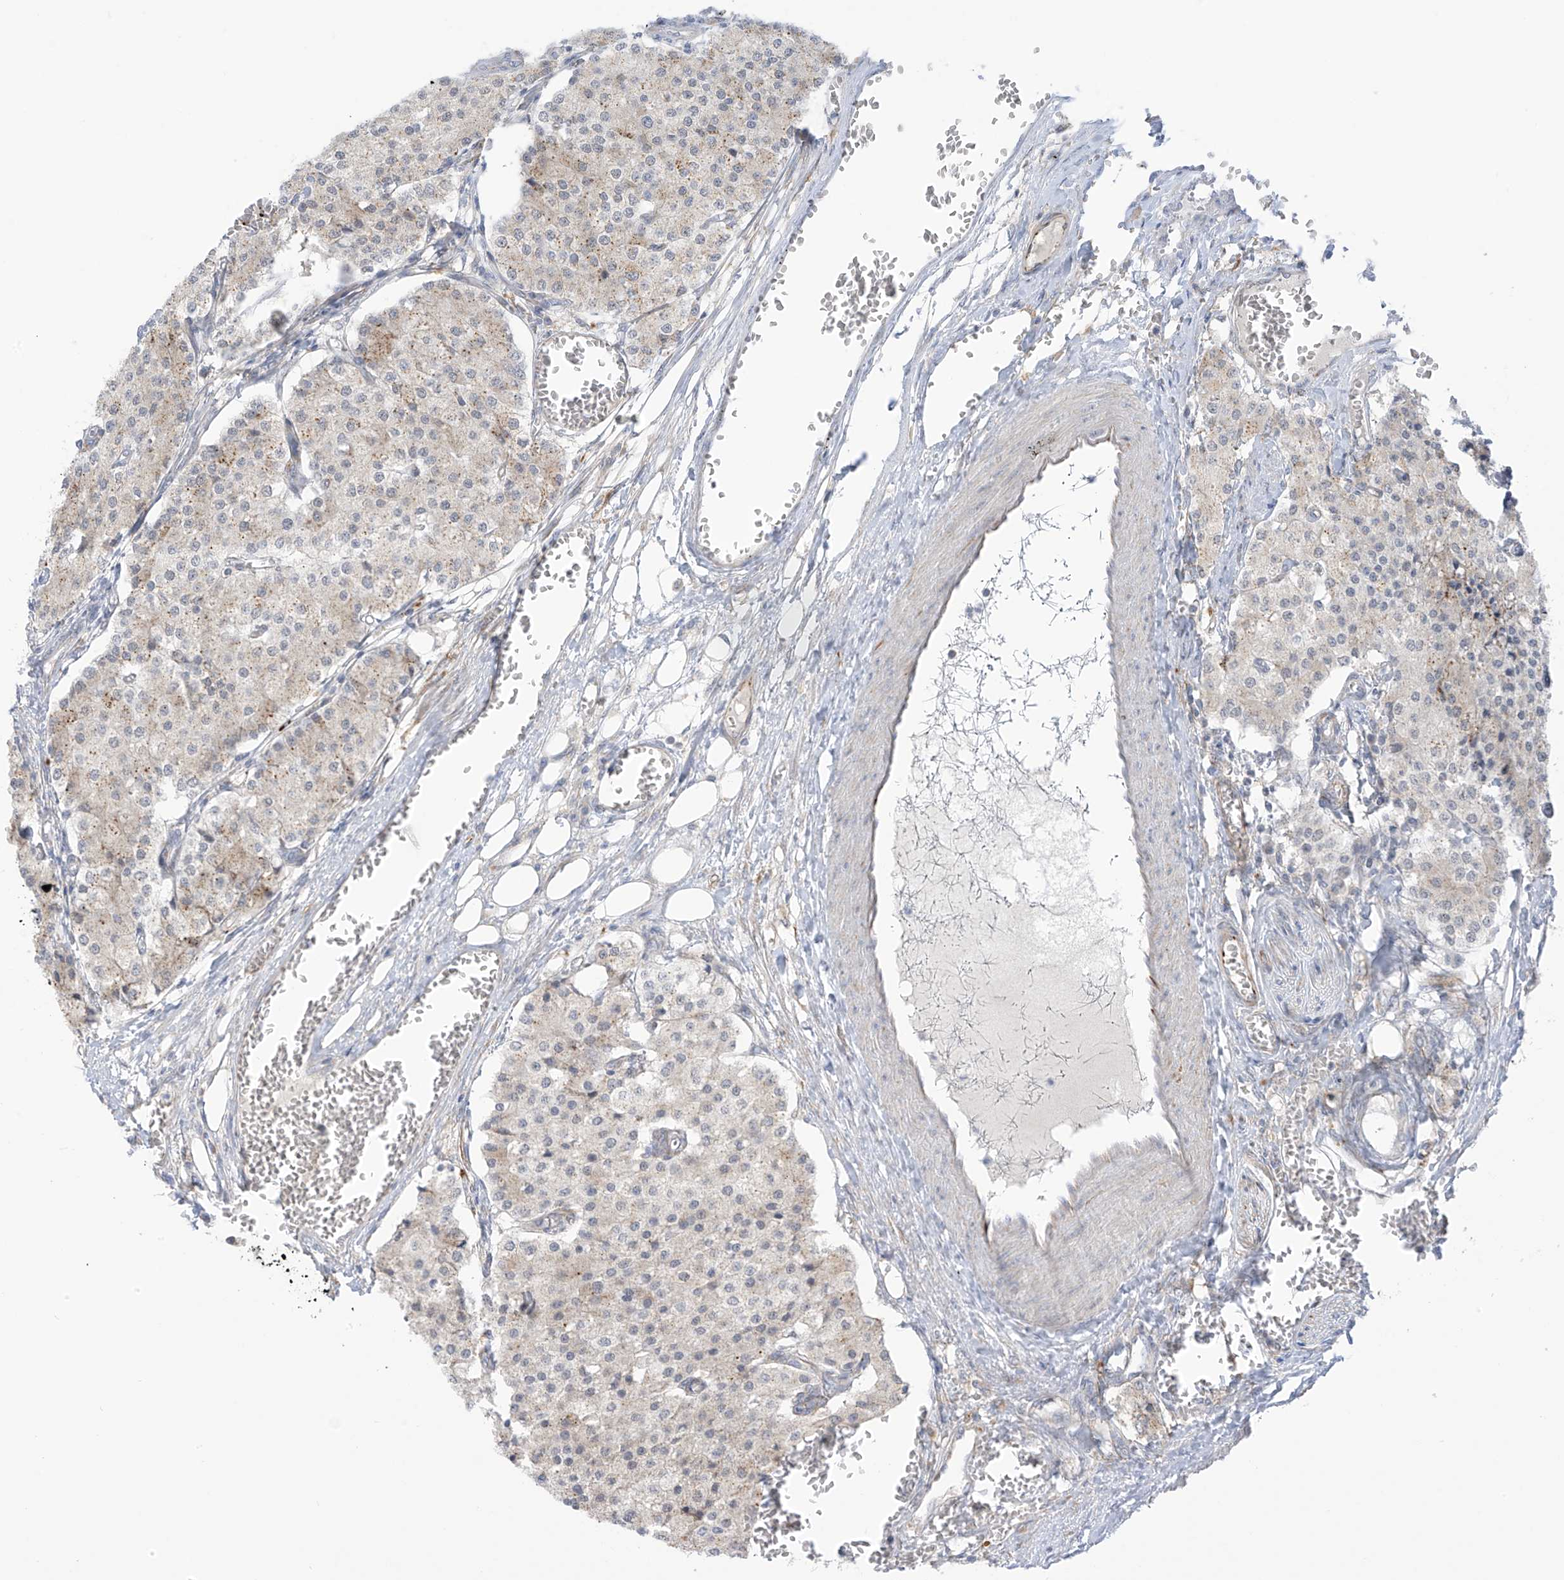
{"staining": {"intensity": "weak", "quantity": "<25%", "location": "cytoplasmic/membranous"}, "tissue": "carcinoid", "cell_type": "Tumor cells", "image_type": "cancer", "snomed": [{"axis": "morphology", "description": "Carcinoid, malignant, NOS"}, {"axis": "topography", "description": "Colon"}], "caption": "This is an immunohistochemistry (IHC) histopathology image of human carcinoid (malignant). There is no positivity in tumor cells.", "gene": "HS6ST2", "patient": {"sex": "female", "age": 52}}